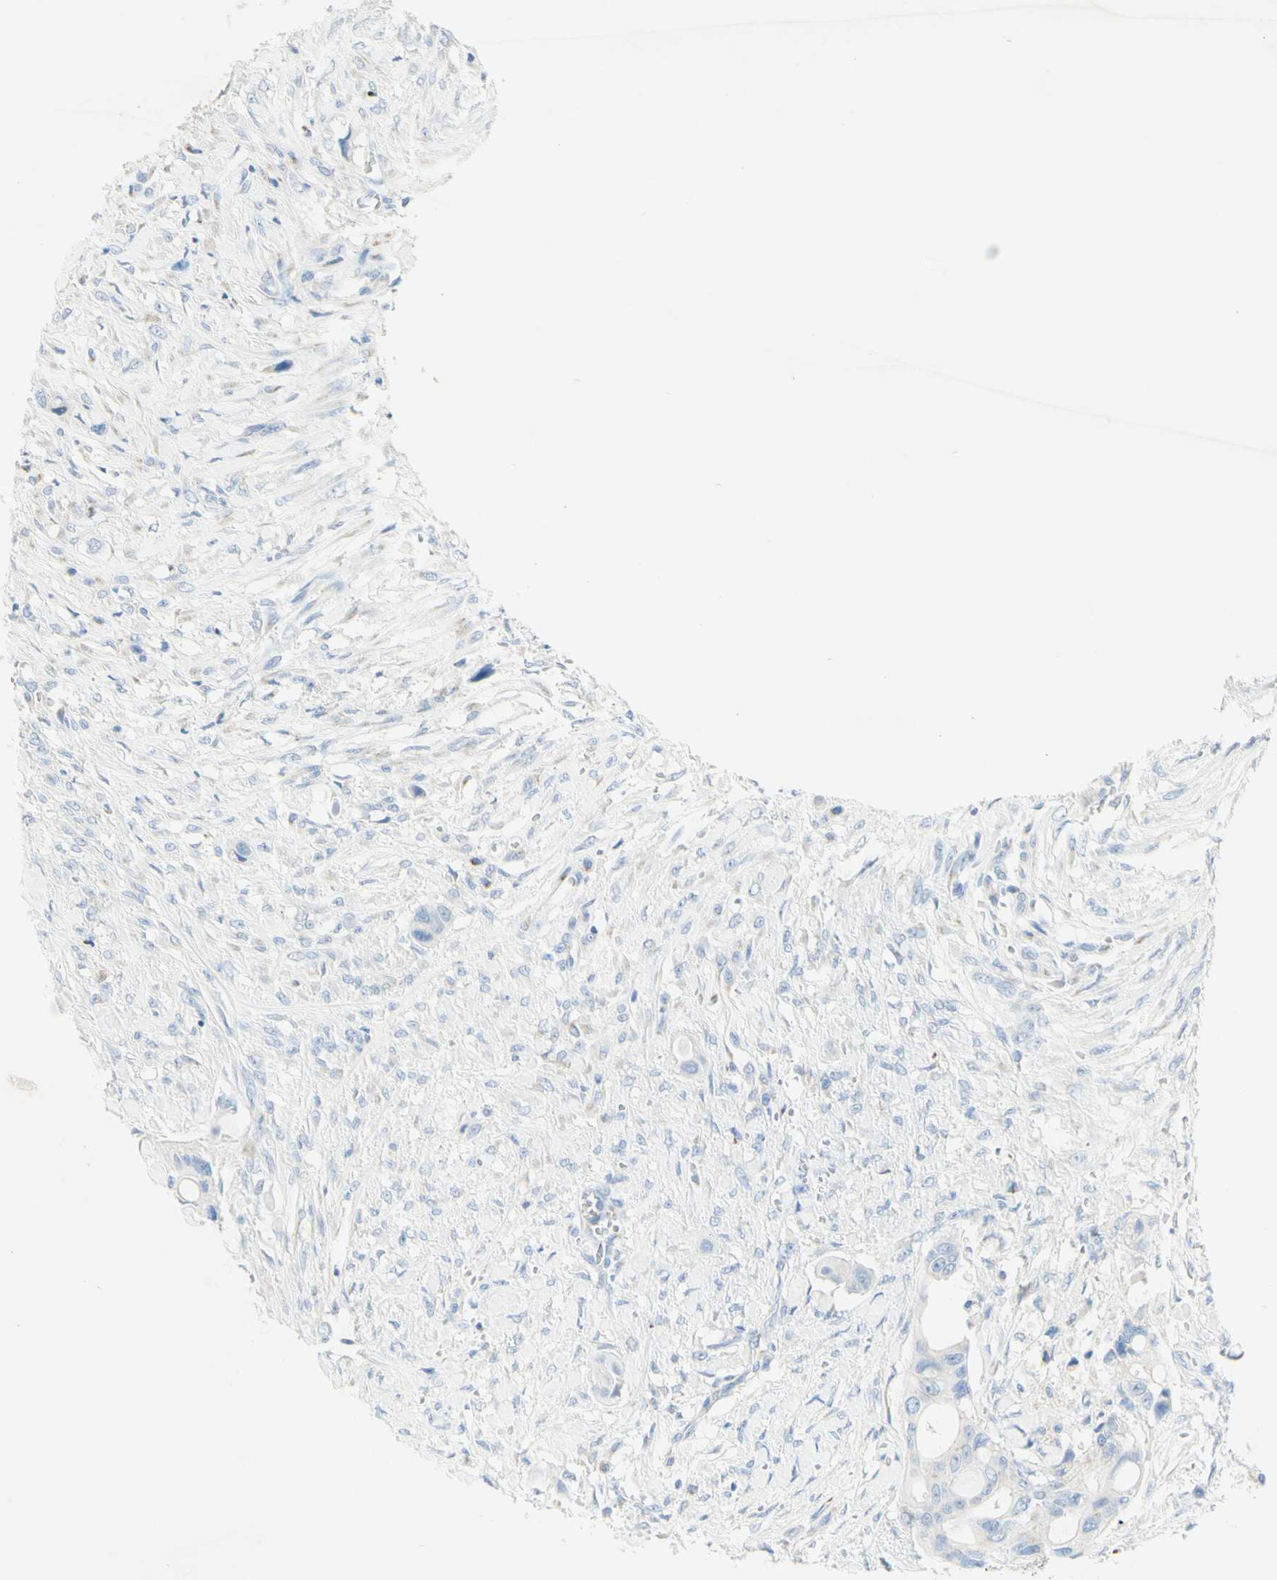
{"staining": {"intensity": "negative", "quantity": "none", "location": "none"}, "tissue": "colorectal cancer", "cell_type": "Tumor cells", "image_type": "cancer", "snomed": [{"axis": "morphology", "description": "Adenocarcinoma, NOS"}, {"axis": "topography", "description": "Colon"}], "caption": "Immunohistochemical staining of human colorectal adenocarcinoma exhibits no significant expression in tumor cells.", "gene": "MANEA", "patient": {"sex": "female", "age": 57}}